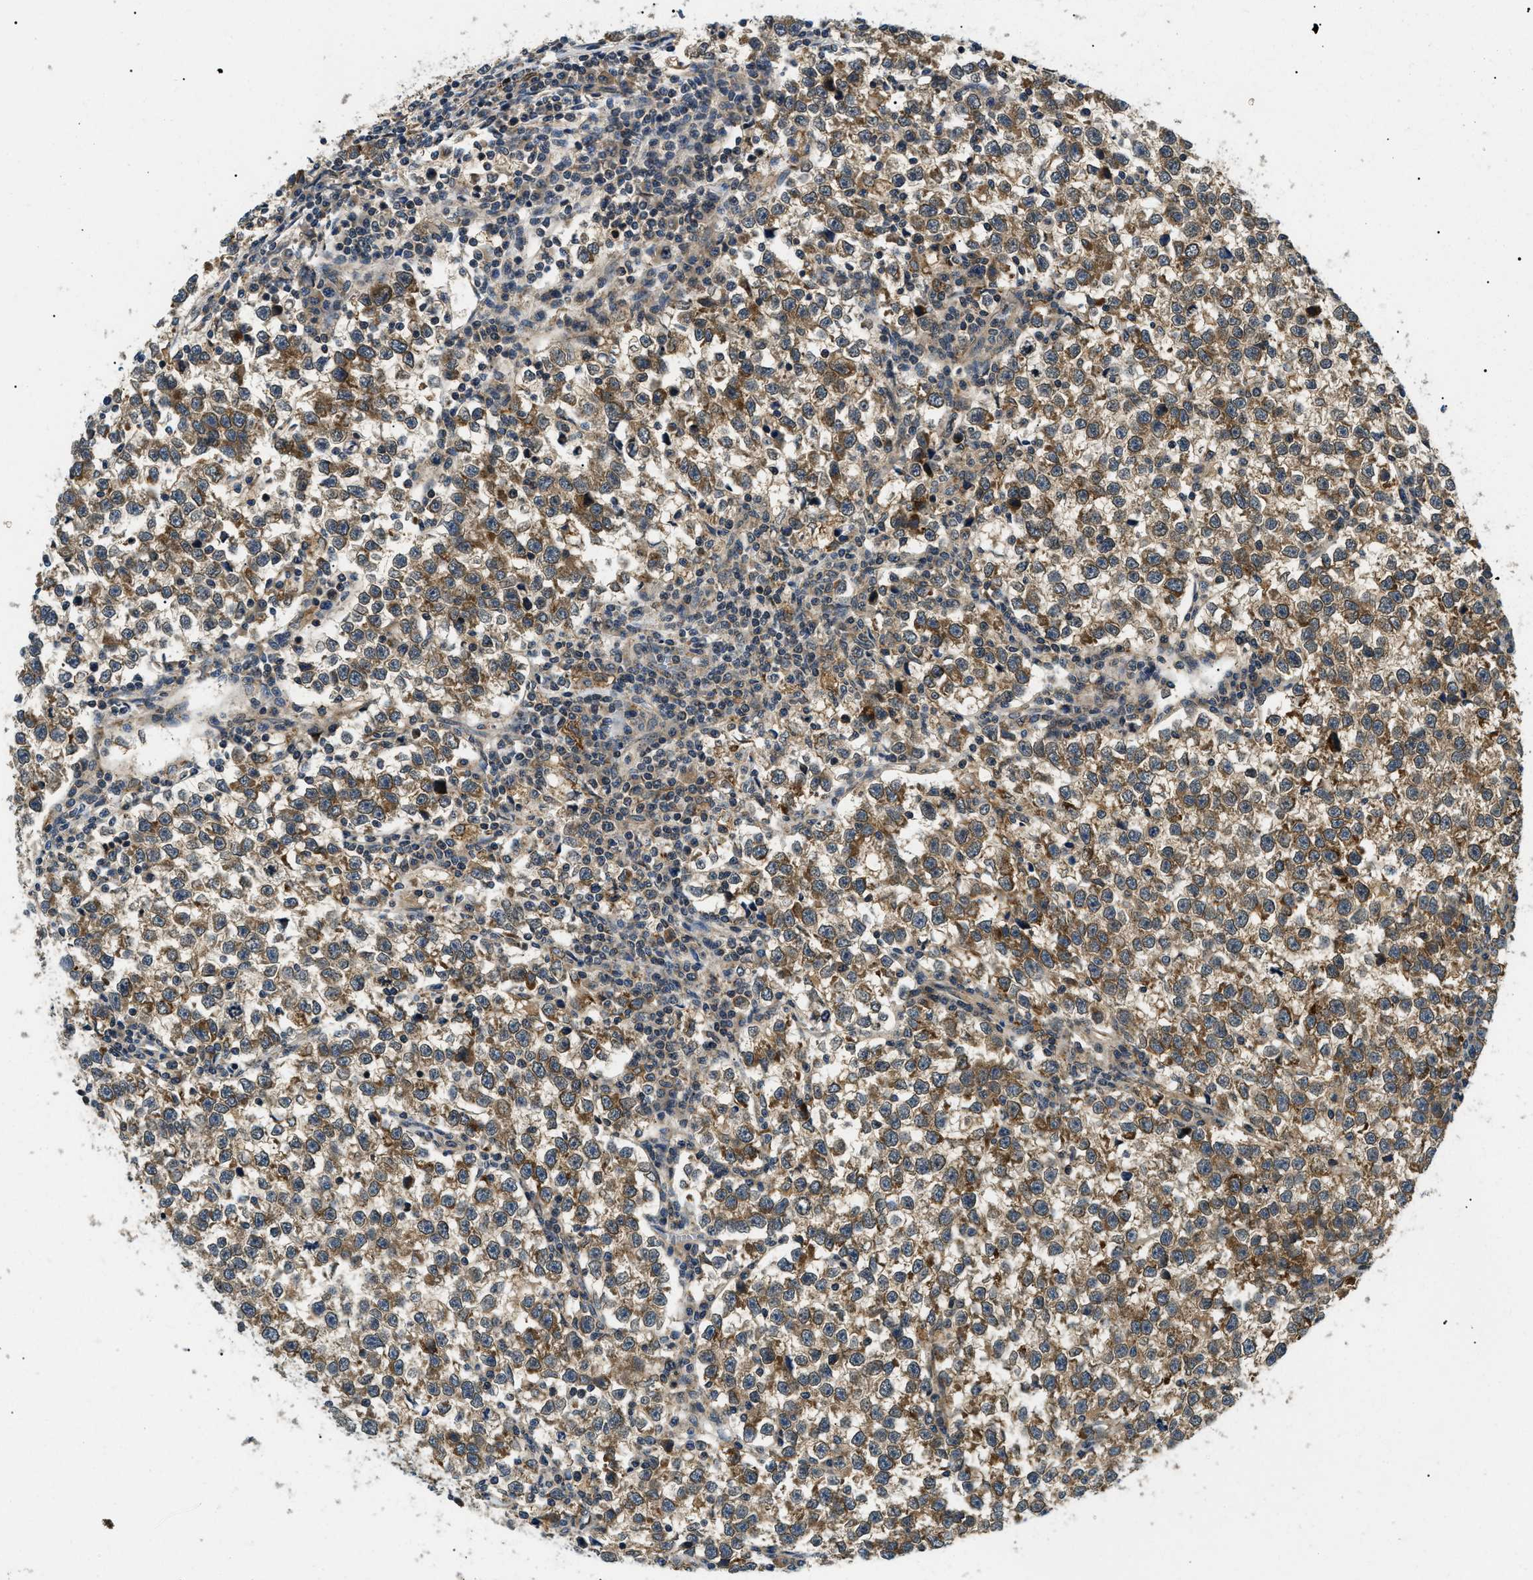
{"staining": {"intensity": "moderate", "quantity": ">75%", "location": "cytoplasmic/membranous"}, "tissue": "testis cancer", "cell_type": "Tumor cells", "image_type": "cancer", "snomed": [{"axis": "morphology", "description": "Normal tissue, NOS"}, {"axis": "morphology", "description": "Seminoma, NOS"}, {"axis": "topography", "description": "Testis"}], "caption": "An IHC photomicrograph of neoplastic tissue is shown. Protein staining in brown highlights moderate cytoplasmic/membranous positivity in testis seminoma within tumor cells.", "gene": "ATP6AP1", "patient": {"sex": "male", "age": 43}}